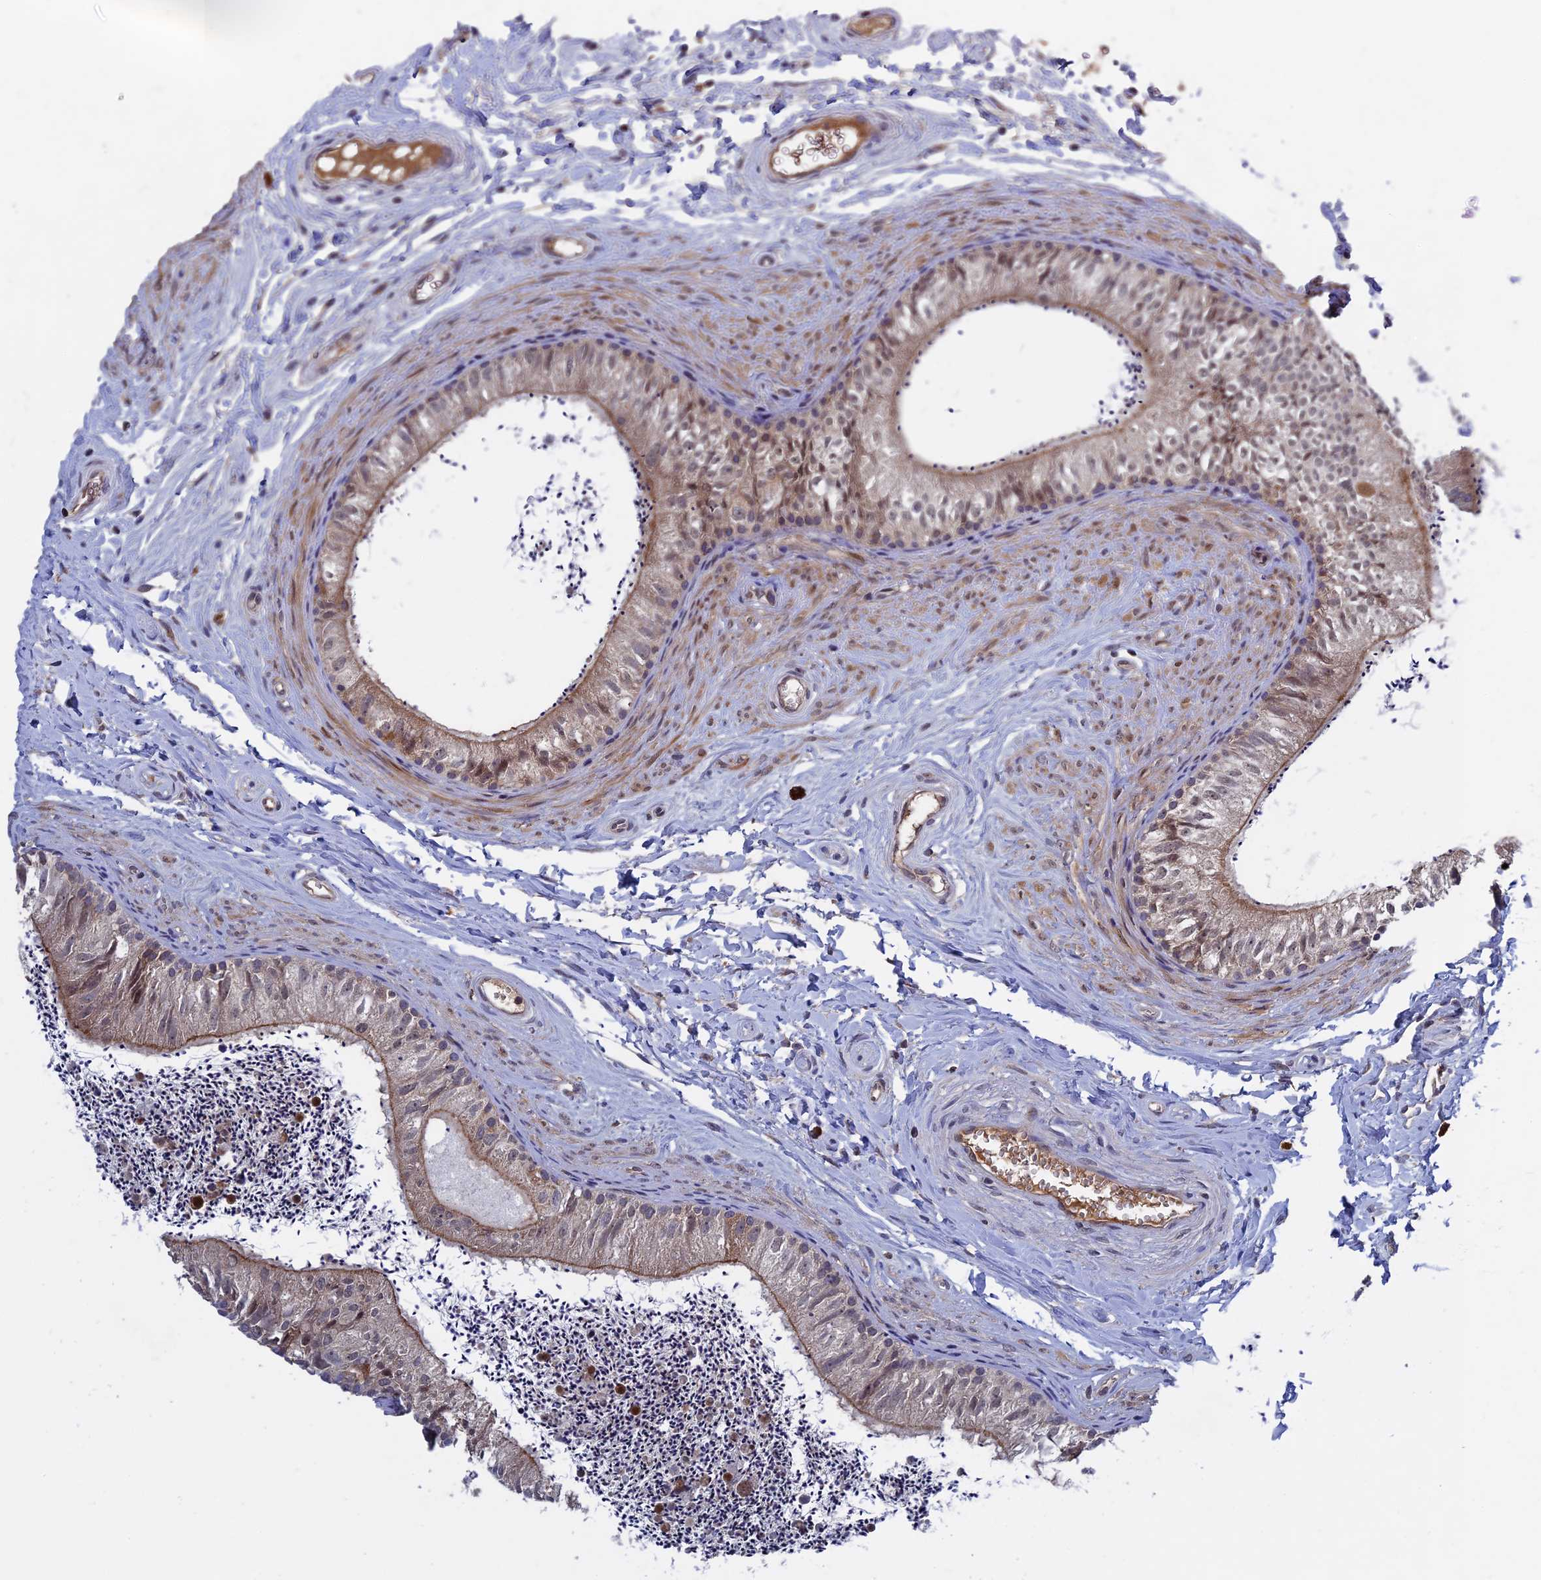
{"staining": {"intensity": "weak", "quantity": "25%-75%", "location": "cytoplasmic/membranous"}, "tissue": "epididymis", "cell_type": "Glandular cells", "image_type": "normal", "snomed": [{"axis": "morphology", "description": "Normal tissue, NOS"}, {"axis": "topography", "description": "Epididymis"}], "caption": "Protein positivity by immunohistochemistry (IHC) demonstrates weak cytoplasmic/membranous positivity in approximately 25%-75% of glandular cells in unremarkable epididymis.", "gene": "RAB15", "patient": {"sex": "male", "age": 56}}